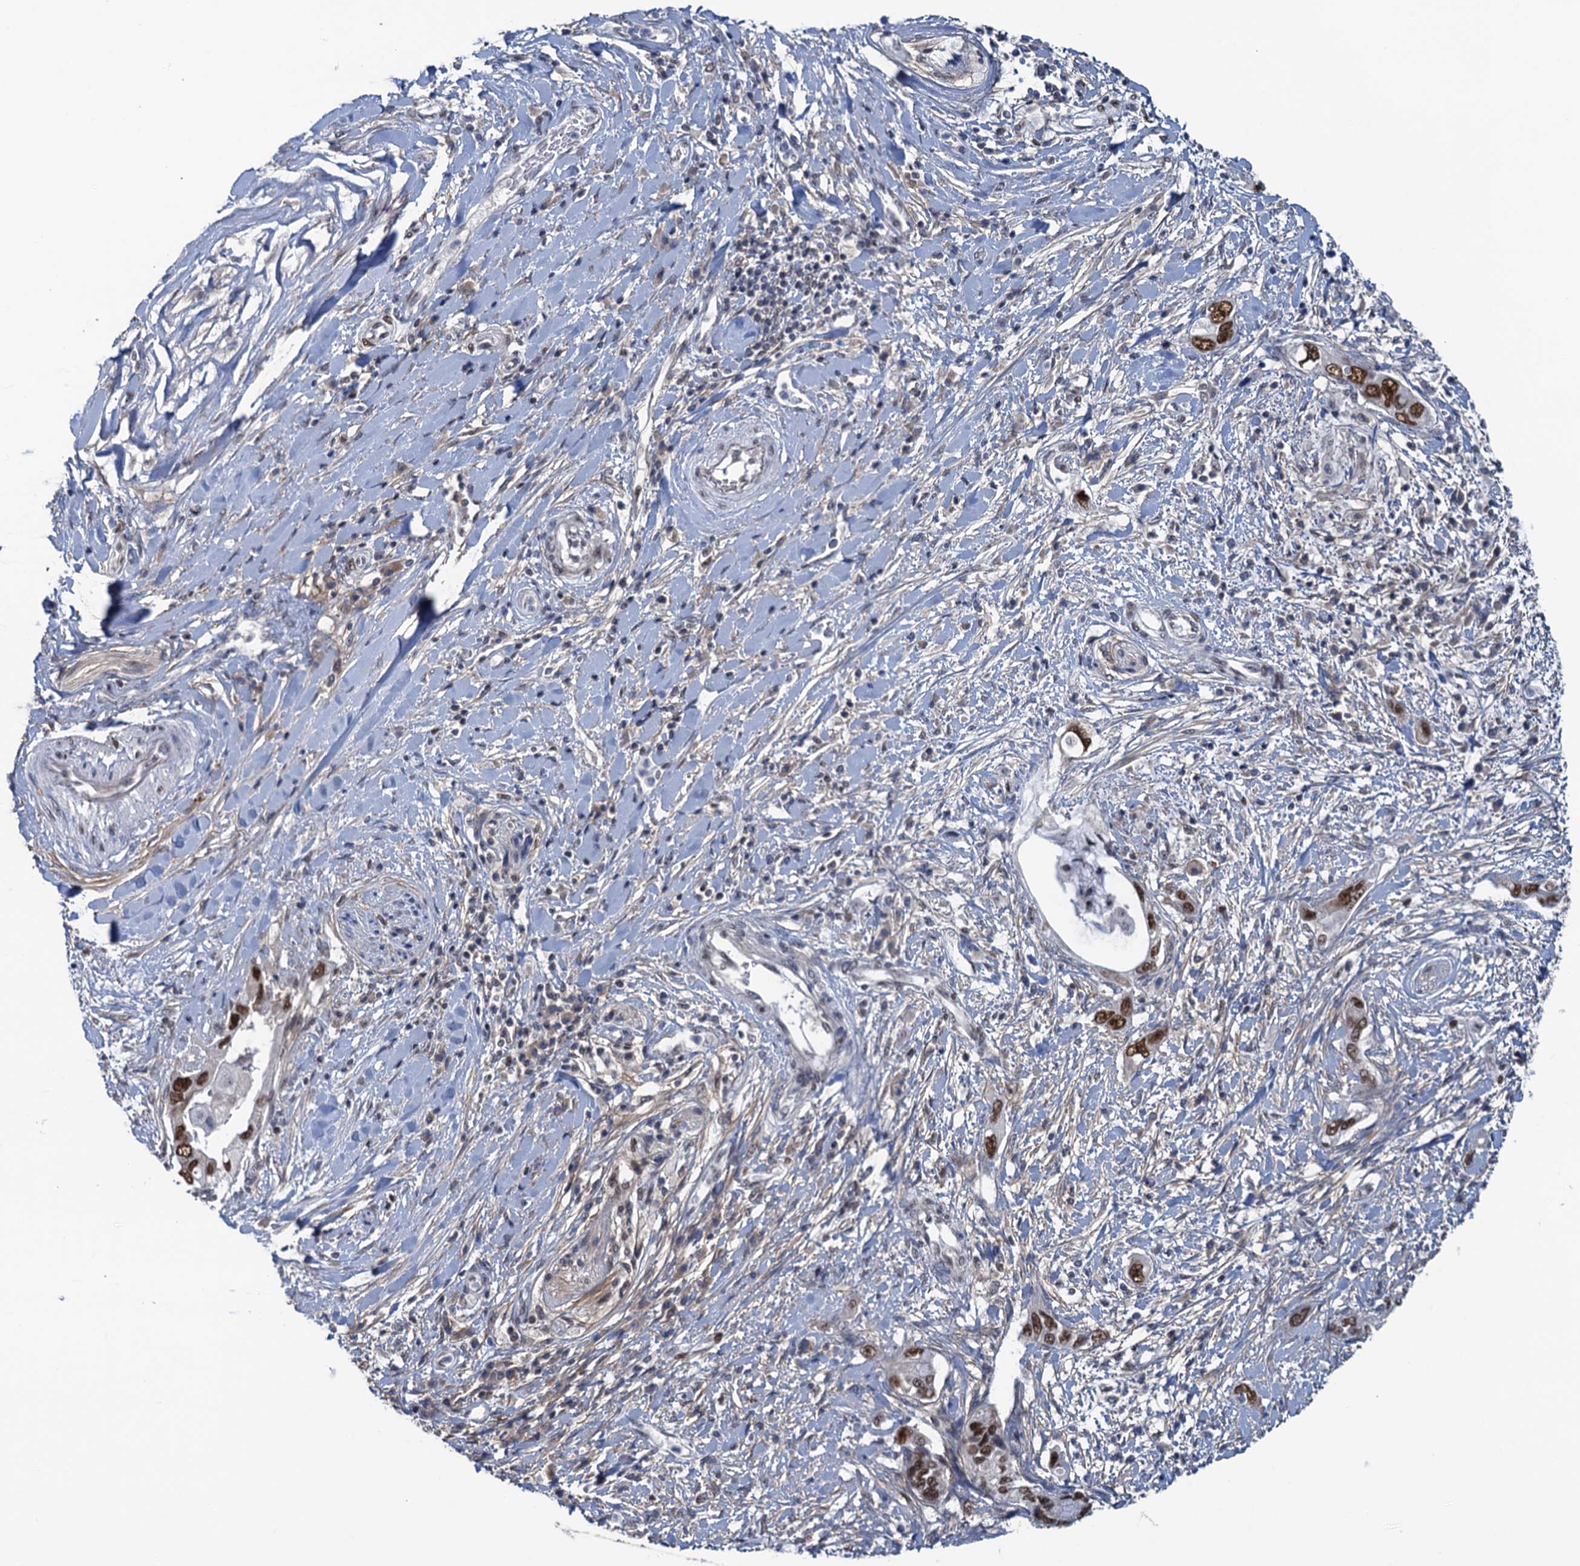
{"staining": {"intensity": "strong", "quantity": ">75%", "location": "nuclear"}, "tissue": "pancreatic cancer", "cell_type": "Tumor cells", "image_type": "cancer", "snomed": [{"axis": "morphology", "description": "Inflammation, NOS"}, {"axis": "morphology", "description": "Adenocarcinoma, NOS"}, {"axis": "topography", "description": "Pancreas"}], "caption": "Strong nuclear protein expression is identified in approximately >75% of tumor cells in pancreatic adenocarcinoma.", "gene": "SAE1", "patient": {"sex": "female", "age": 56}}